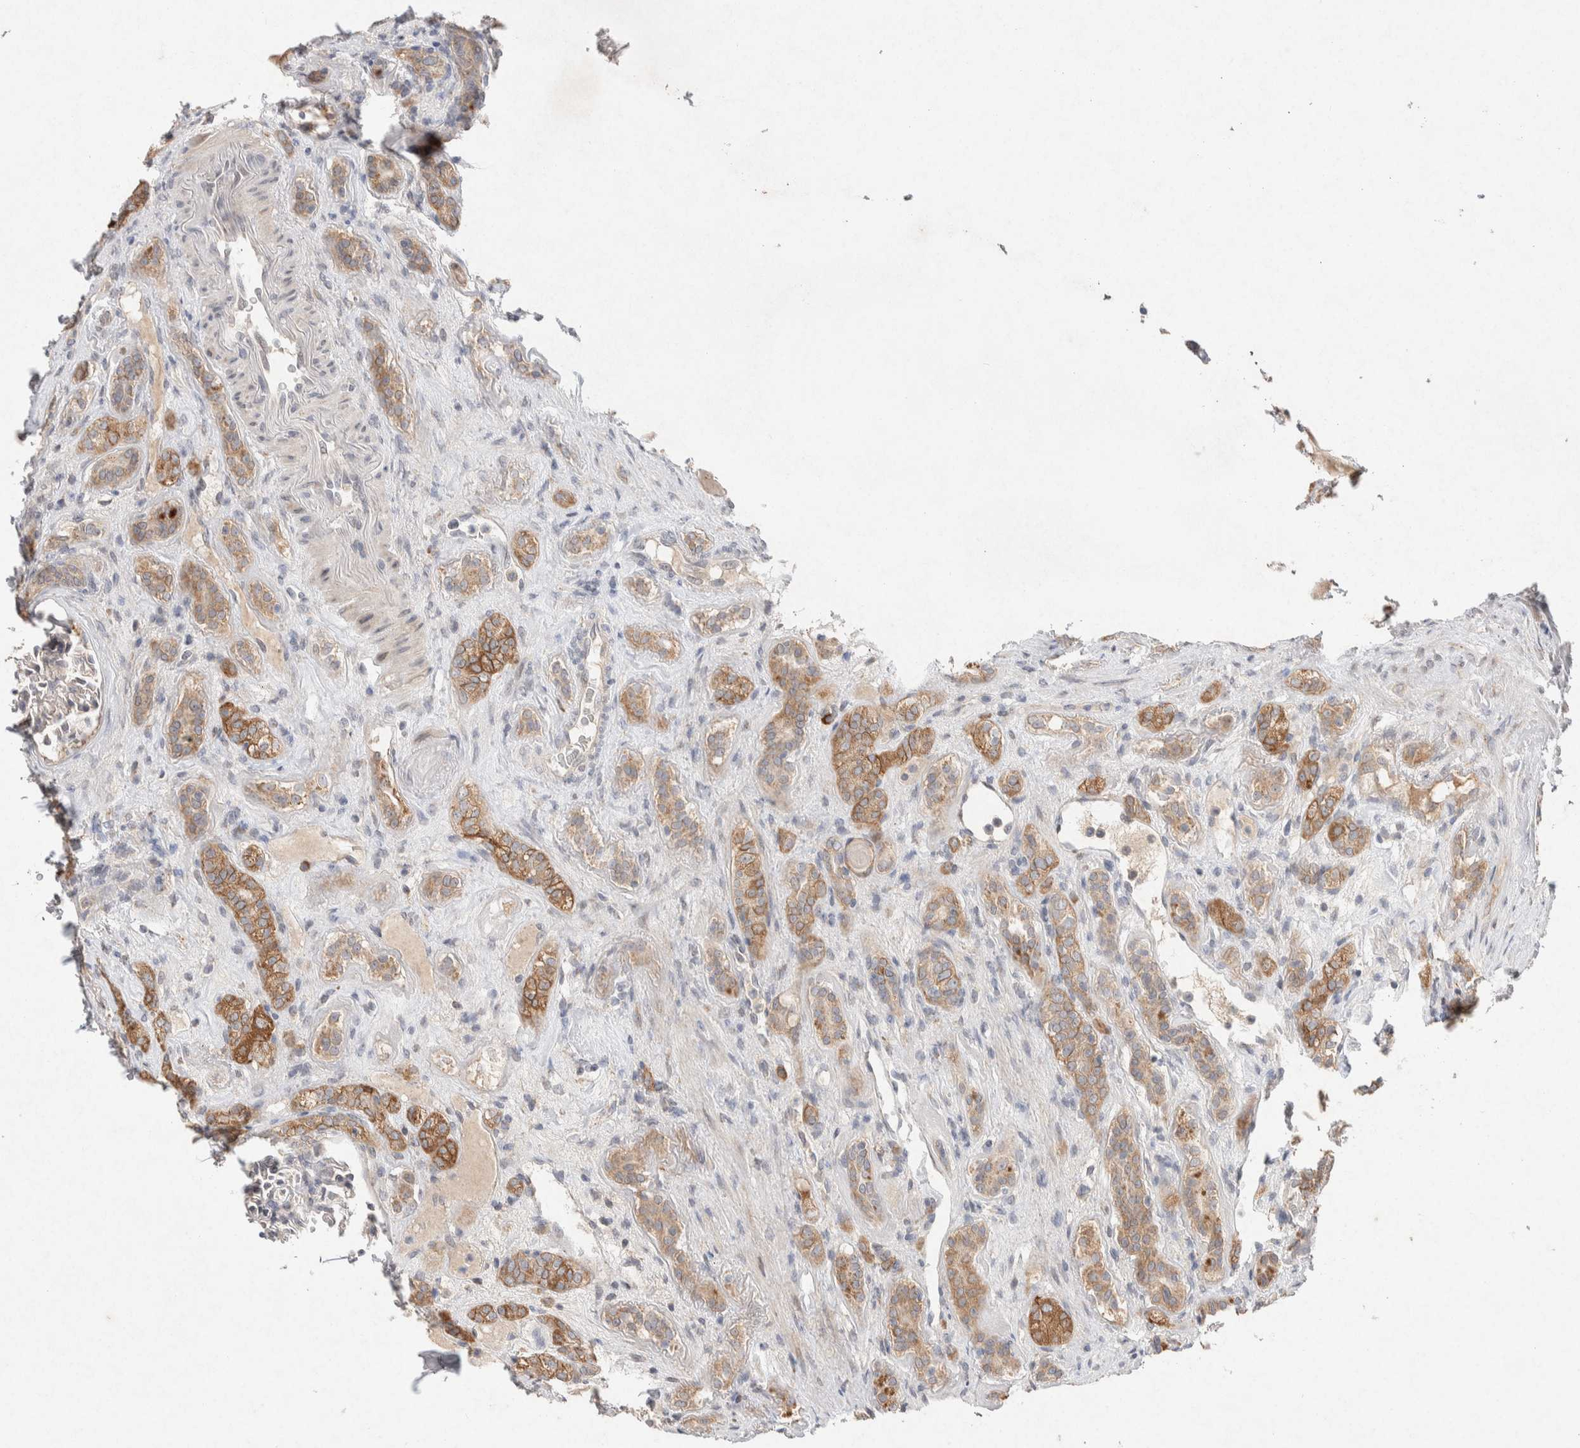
{"staining": {"intensity": "moderate", "quantity": ">75%", "location": "cytoplasmic/membranous"}, "tissue": "renal cancer", "cell_type": "Tumor cells", "image_type": "cancer", "snomed": [{"axis": "morphology", "description": "Normal tissue, NOS"}, {"axis": "morphology", "description": "Adenocarcinoma, NOS"}, {"axis": "topography", "description": "Kidney"}], "caption": "Human renal cancer (adenocarcinoma) stained for a protein (brown) shows moderate cytoplasmic/membranous positive staining in about >75% of tumor cells.", "gene": "CMTM4", "patient": {"sex": "female", "age": 72}}